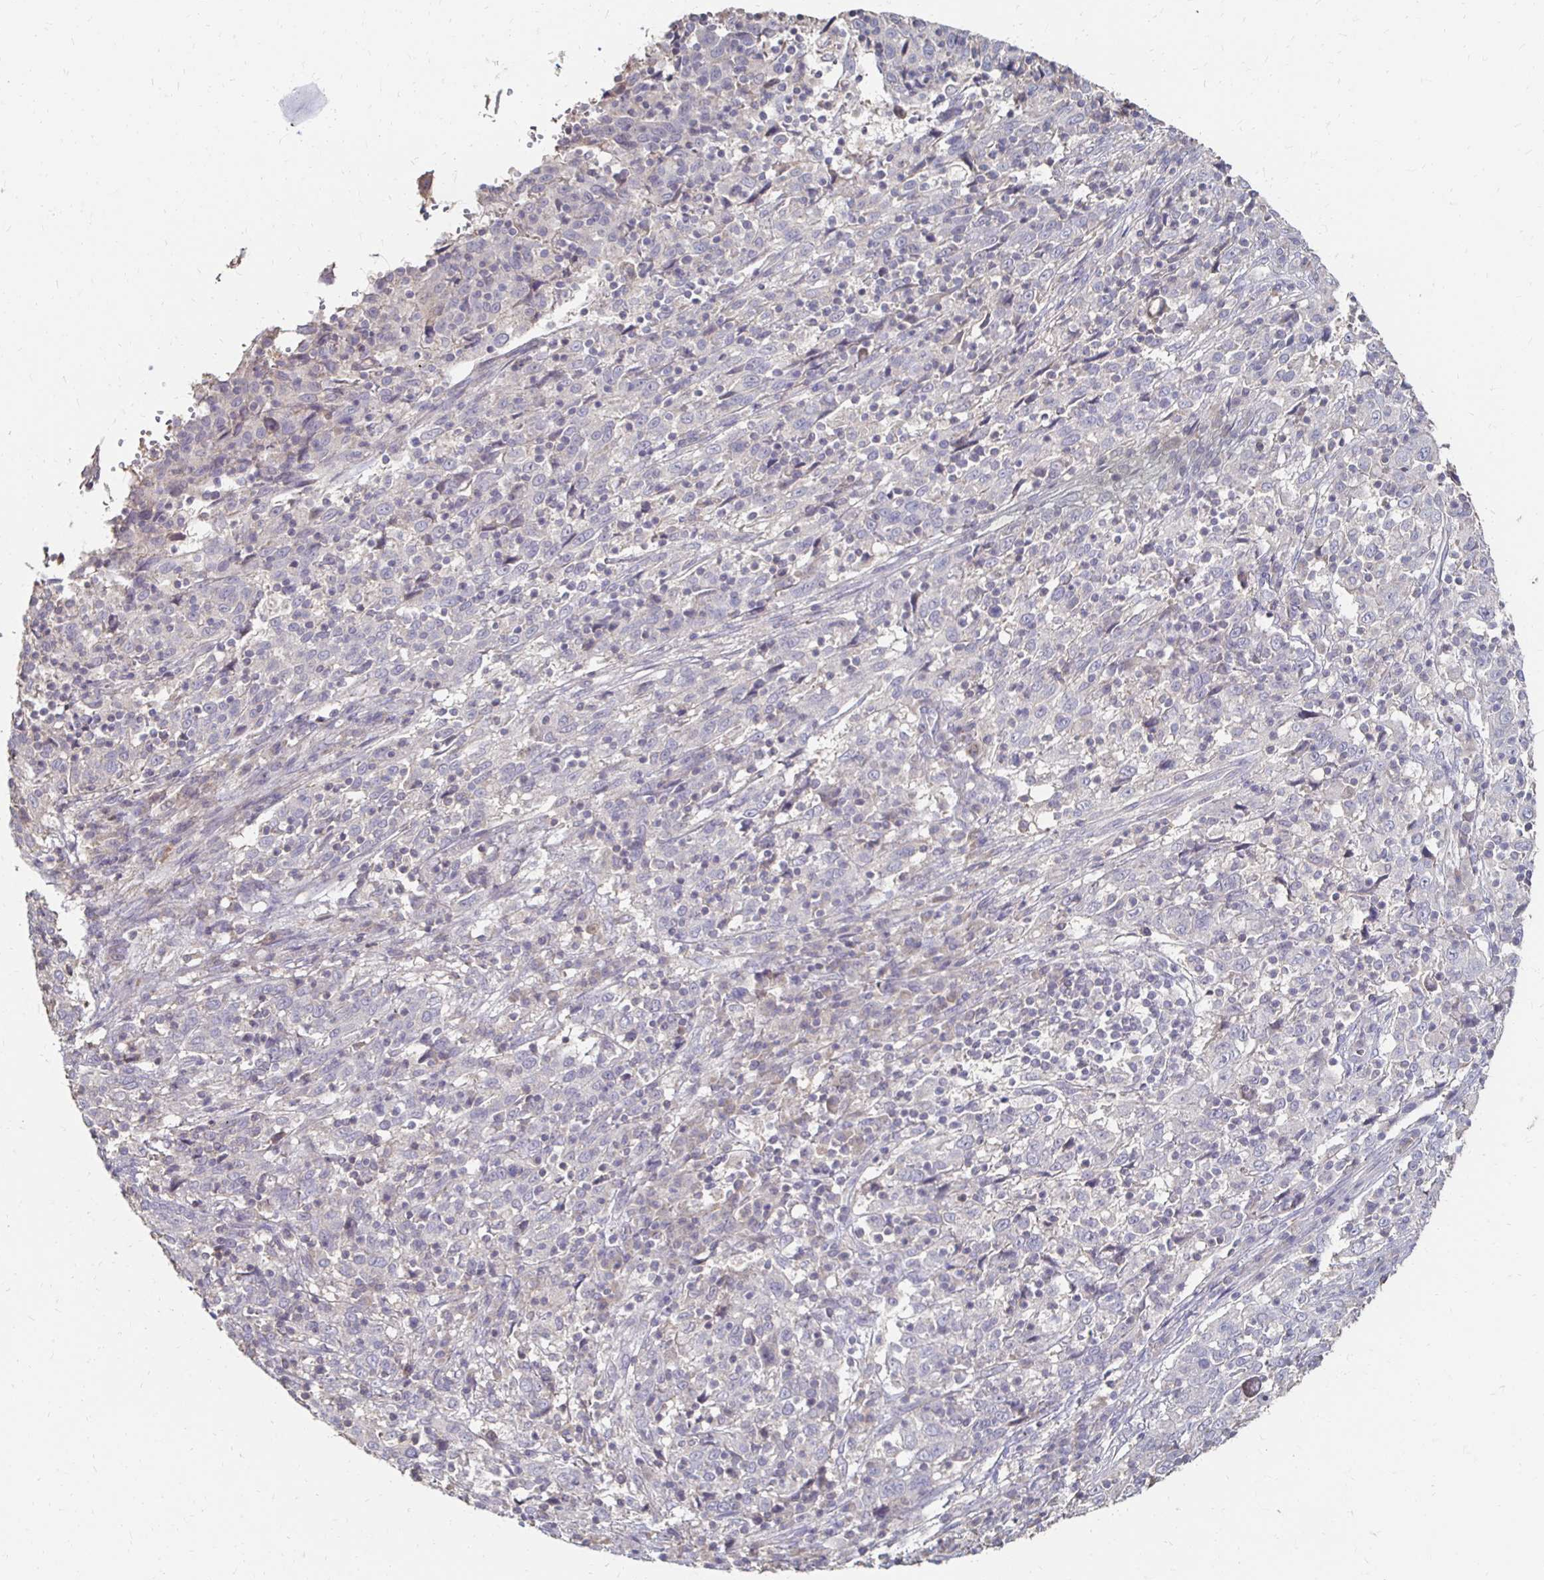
{"staining": {"intensity": "negative", "quantity": "none", "location": "none"}, "tissue": "cervical cancer", "cell_type": "Tumor cells", "image_type": "cancer", "snomed": [{"axis": "morphology", "description": "Squamous cell carcinoma, NOS"}, {"axis": "topography", "description": "Cervix"}], "caption": "Image shows no protein staining in tumor cells of cervical squamous cell carcinoma tissue.", "gene": "ZNF727", "patient": {"sex": "female", "age": 46}}